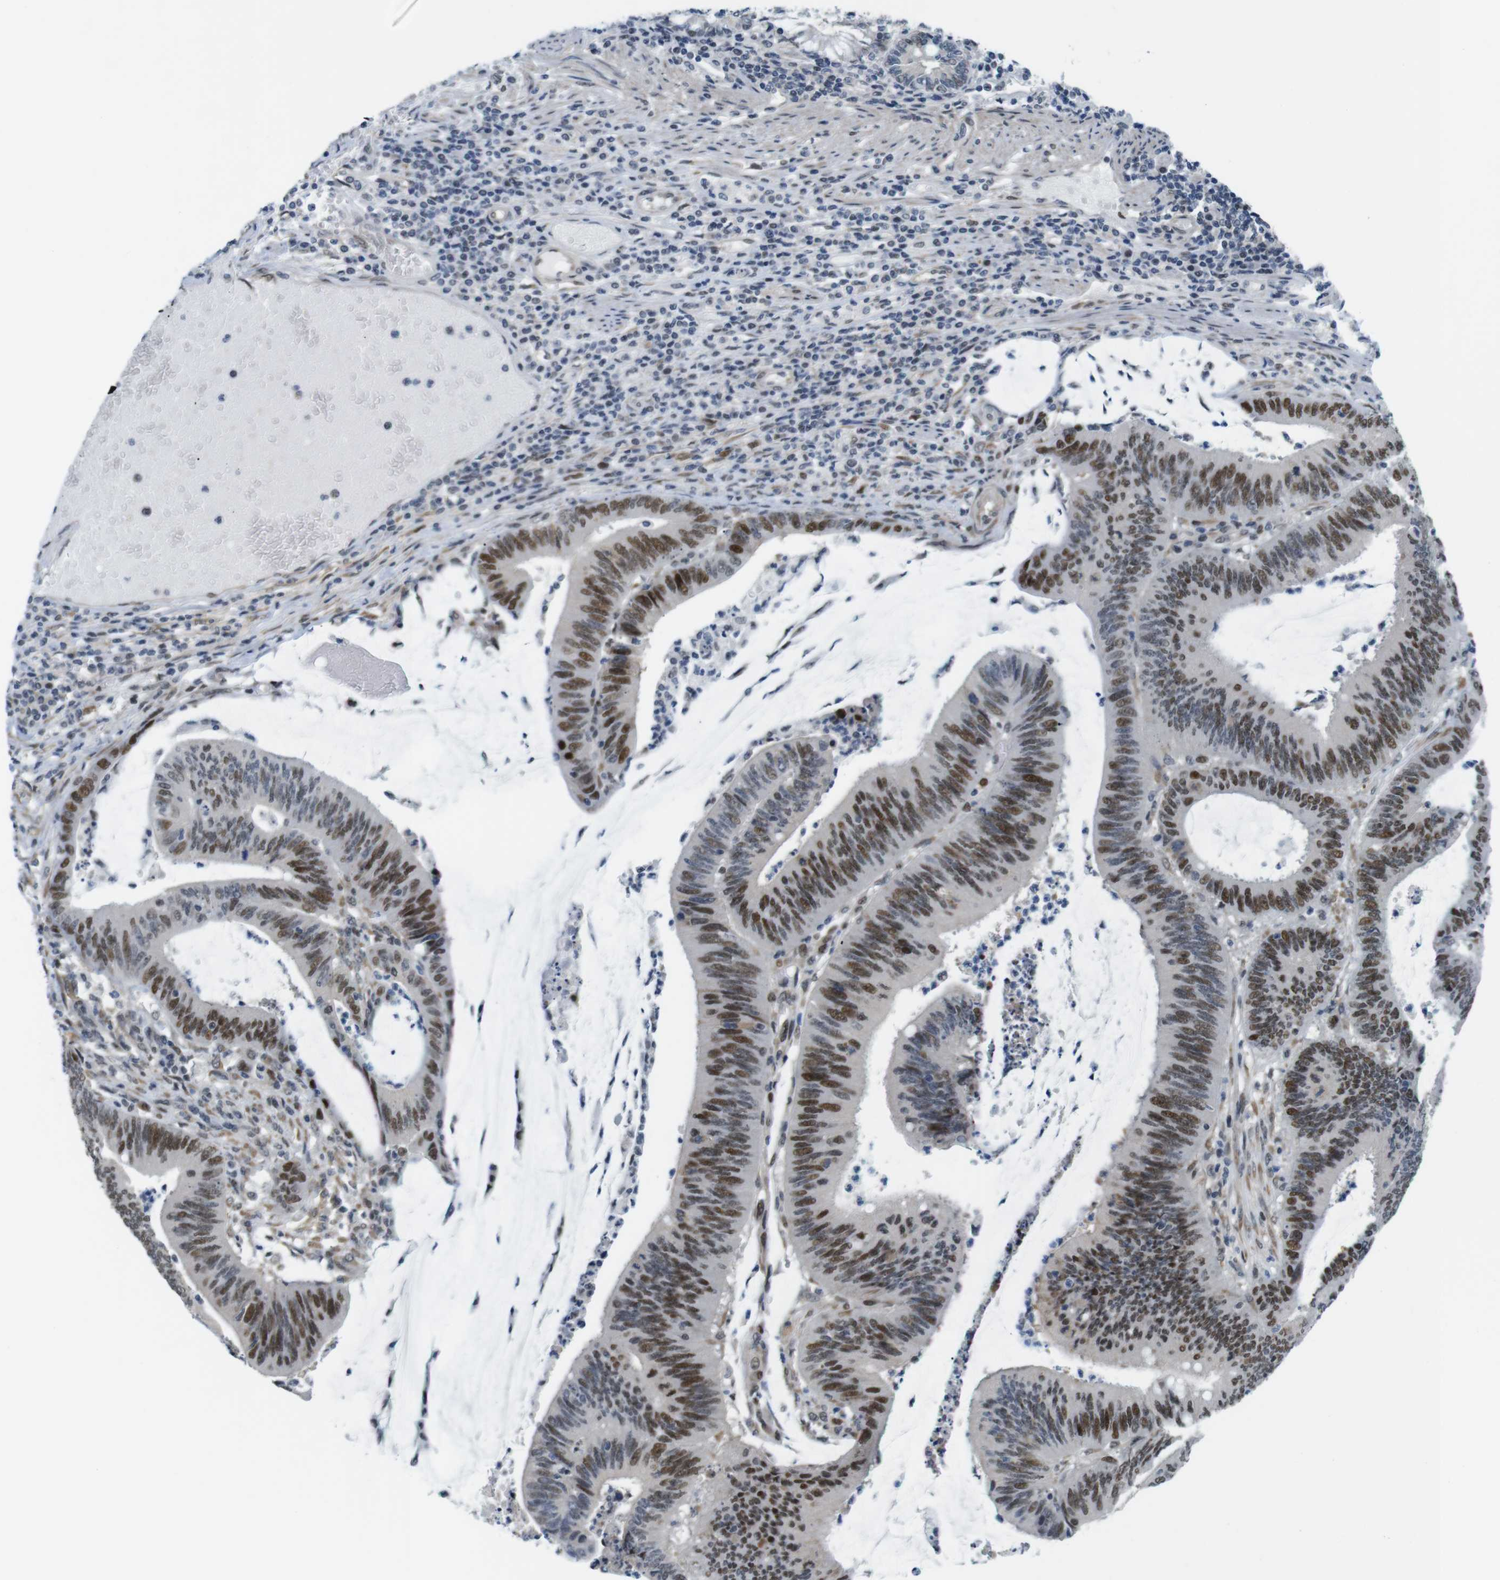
{"staining": {"intensity": "moderate", "quantity": "25%-75%", "location": "nuclear"}, "tissue": "colorectal cancer", "cell_type": "Tumor cells", "image_type": "cancer", "snomed": [{"axis": "morphology", "description": "Adenocarcinoma, NOS"}, {"axis": "topography", "description": "Rectum"}], "caption": "A brown stain highlights moderate nuclear positivity of a protein in colorectal cancer (adenocarcinoma) tumor cells.", "gene": "SMCO2", "patient": {"sex": "female", "age": 66}}